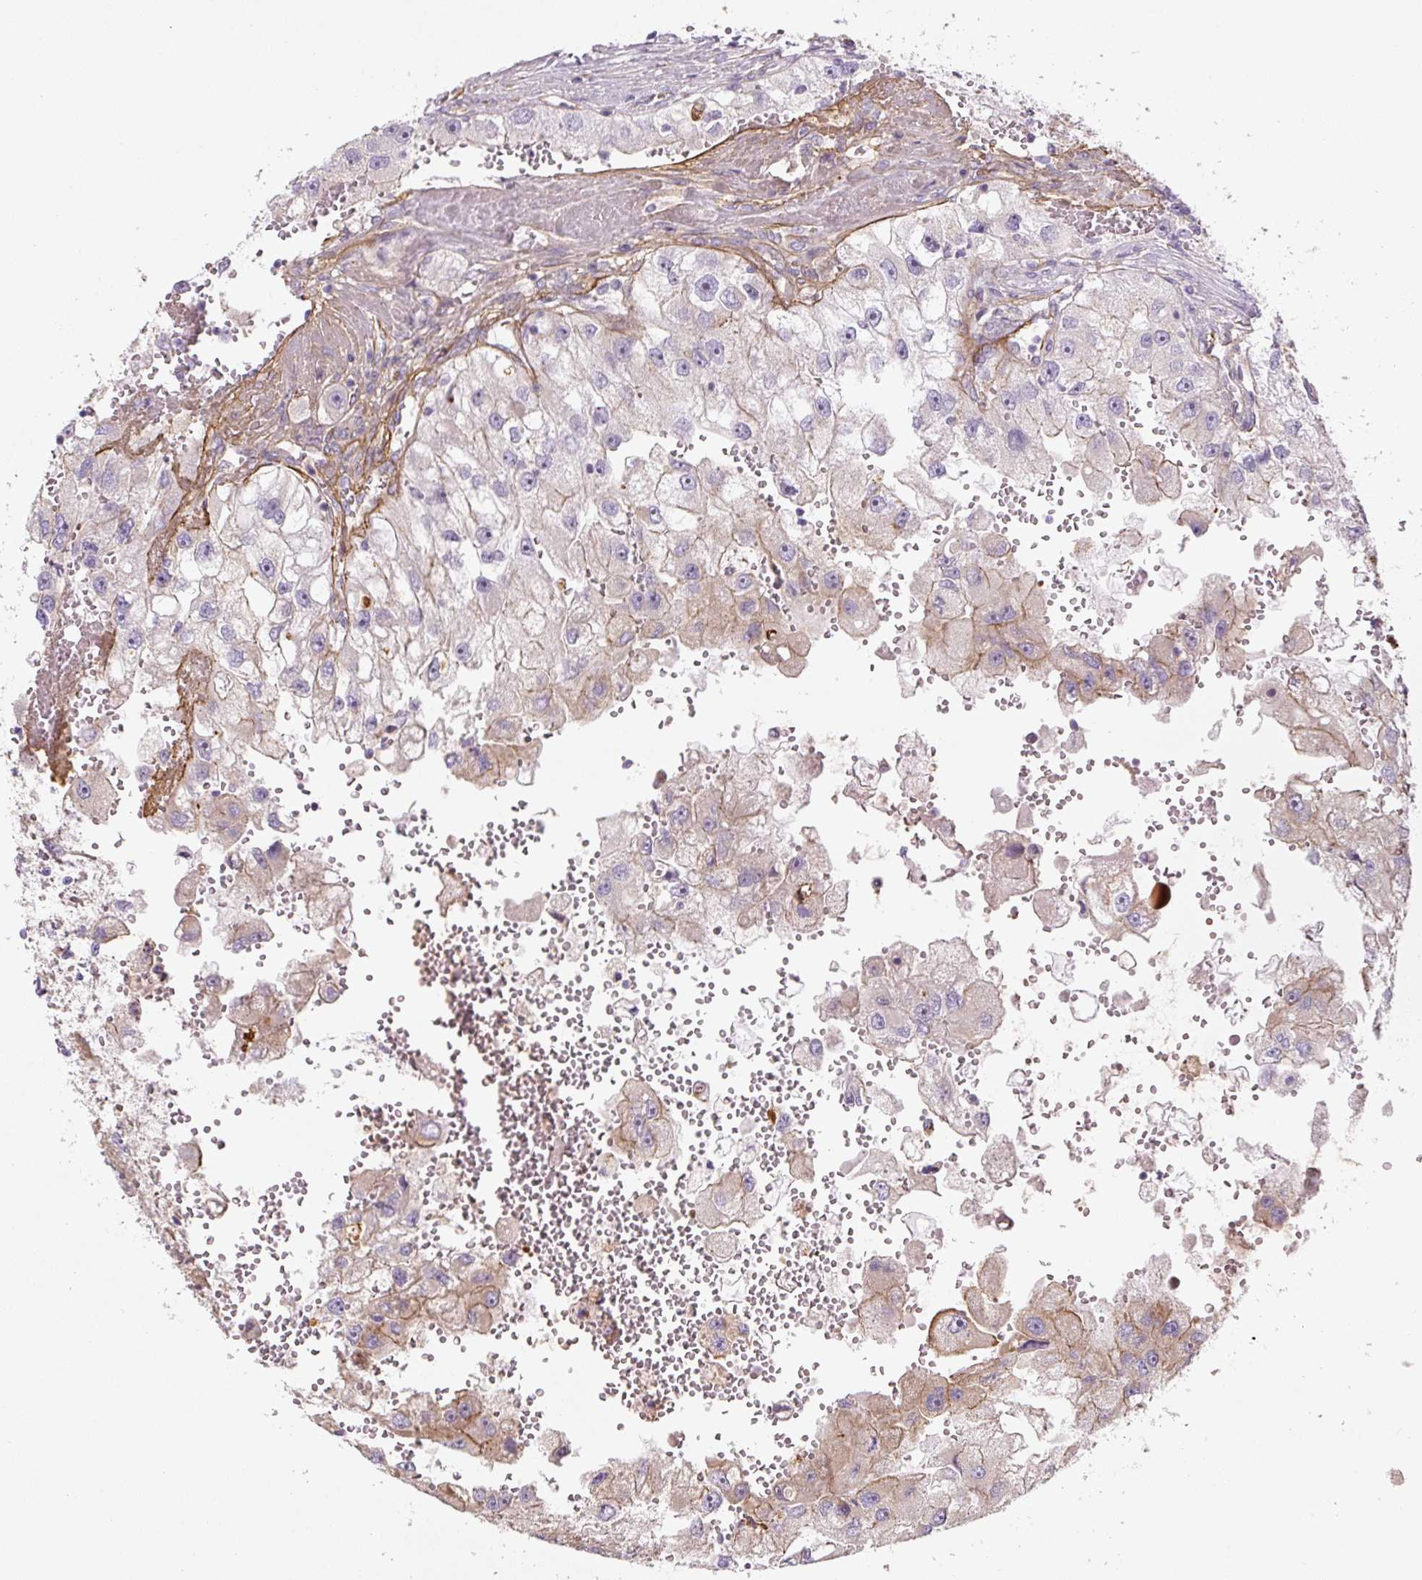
{"staining": {"intensity": "weak", "quantity": "<25%", "location": "cytoplasmic/membranous"}, "tissue": "renal cancer", "cell_type": "Tumor cells", "image_type": "cancer", "snomed": [{"axis": "morphology", "description": "Adenocarcinoma, NOS"}, {"axis": "topography", "description": "Kidney"}], "caption": "High magnification brightfield microscopy of renal adenocarcinoma stained with DAB (brown) and counterstained with hematoxylin (blue): tumor cells show no significant staining. (DAB IHC visualized using brightfield microscopy, high magnification).", "gene": "CCNI2", "patient": {"sex": "male", "age": 63}}